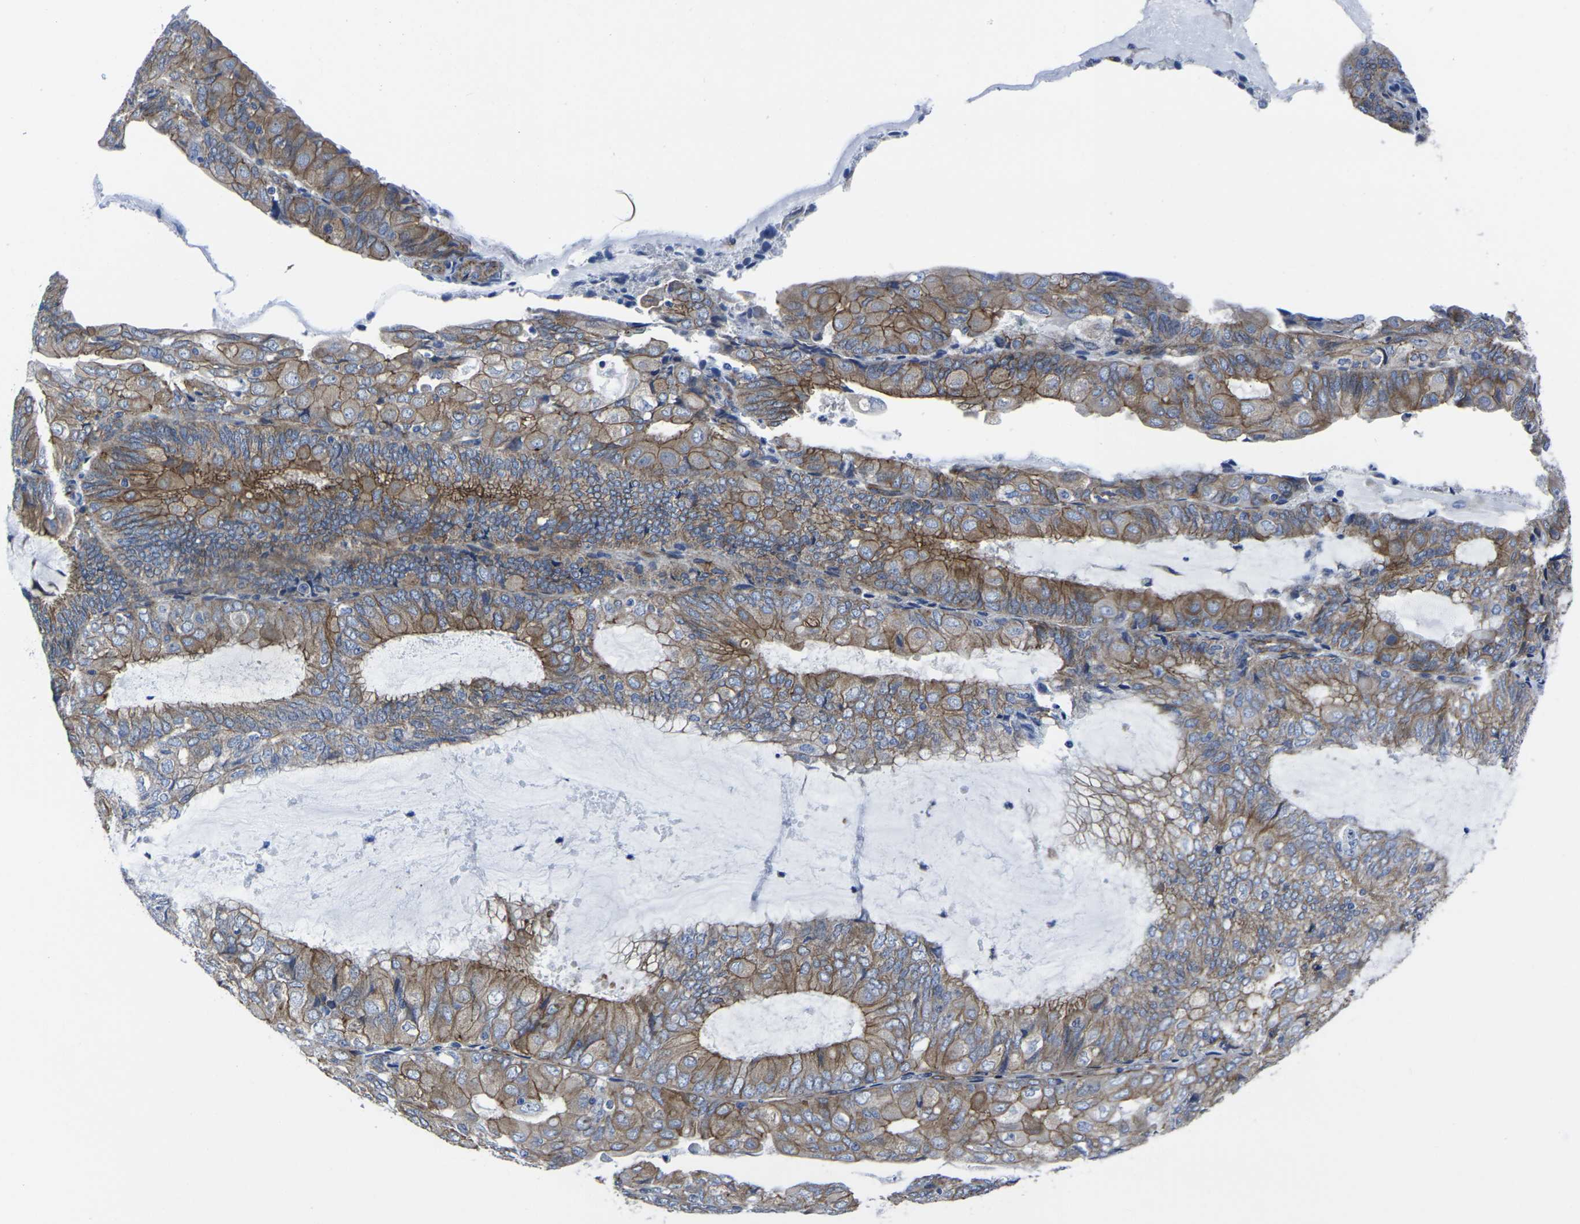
{"staining": {"intensity": "moderate", "quantity": ">75%", "location": "cytoplasmic/membranous"}, "tissue": "endometrial cancer", "cell_type": "Tumor cells", "image_type": "cancer", "snomed": [{"axis": "morphology", "description": "Adenocarcinoma, NOS"}, {"axis": "topography", "description": "Endometrium"}], "caption": "Tumor cells reveal medium levels of moderate cytoplasmic/membranous expression in about >75% of cells in human adenocarcinoma (endometrial).", "gene": "NUMB", "patient": {"sex": "female", "age": 81}}